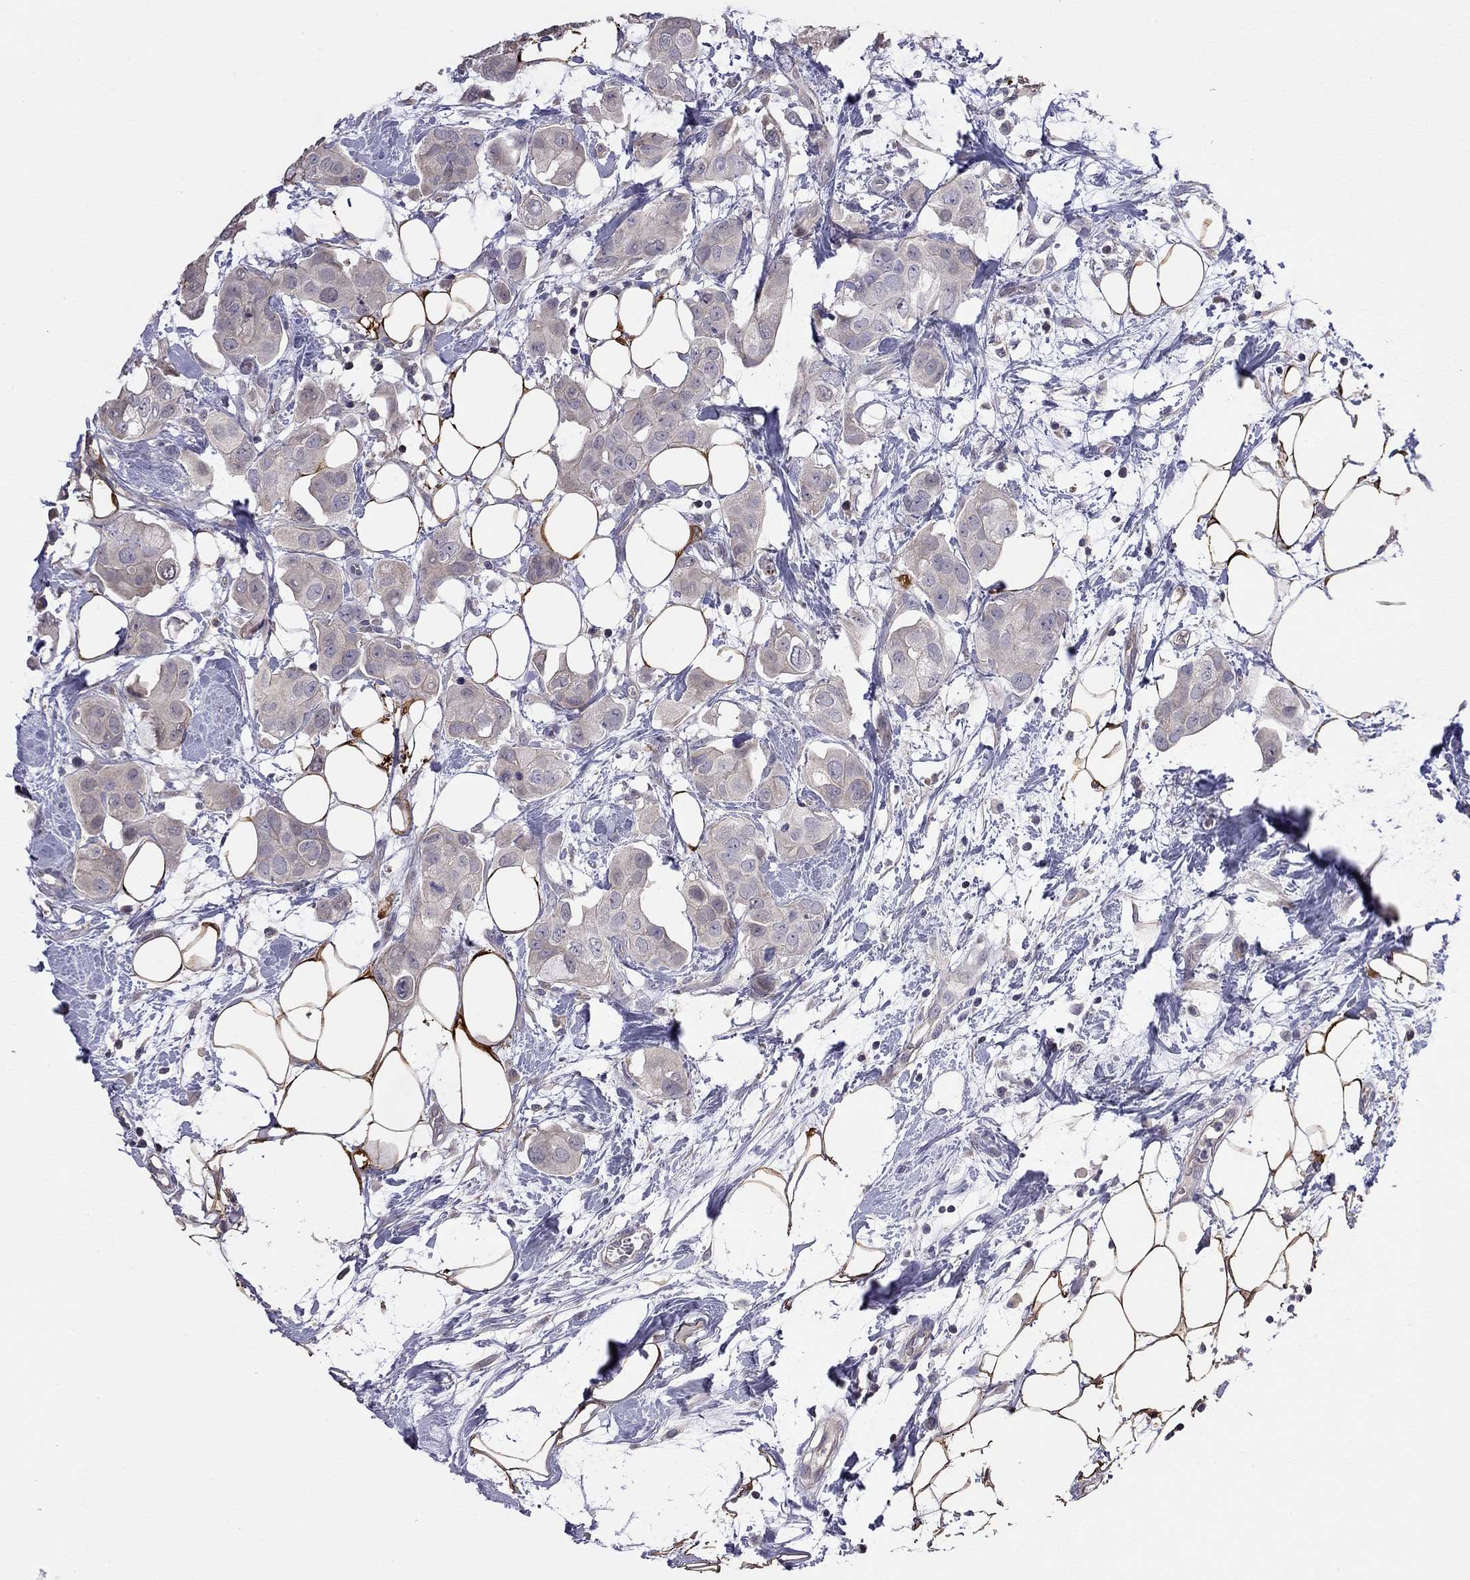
{"staining": {"intensity": "negative", "quantity": "none", "location": "none"}, "tissue": "breast cancer", "cell_type": "Tumor cells", "image_type": "cancer", "snomed": [{"axis": "morphology", "description": "Normal tissue, NOS"}, {"axis": "morphology", "description": "Duct carcinoma"}, {"axis": "topography", "description": "Breast"}], "caption": "Micrograph shows no protein positivity in tumor cells of breast cancer (infiltrating ductal carcinoma) tissue.", "gene": "FEZ1", "patient": {"sex": "female", "age": 40}}